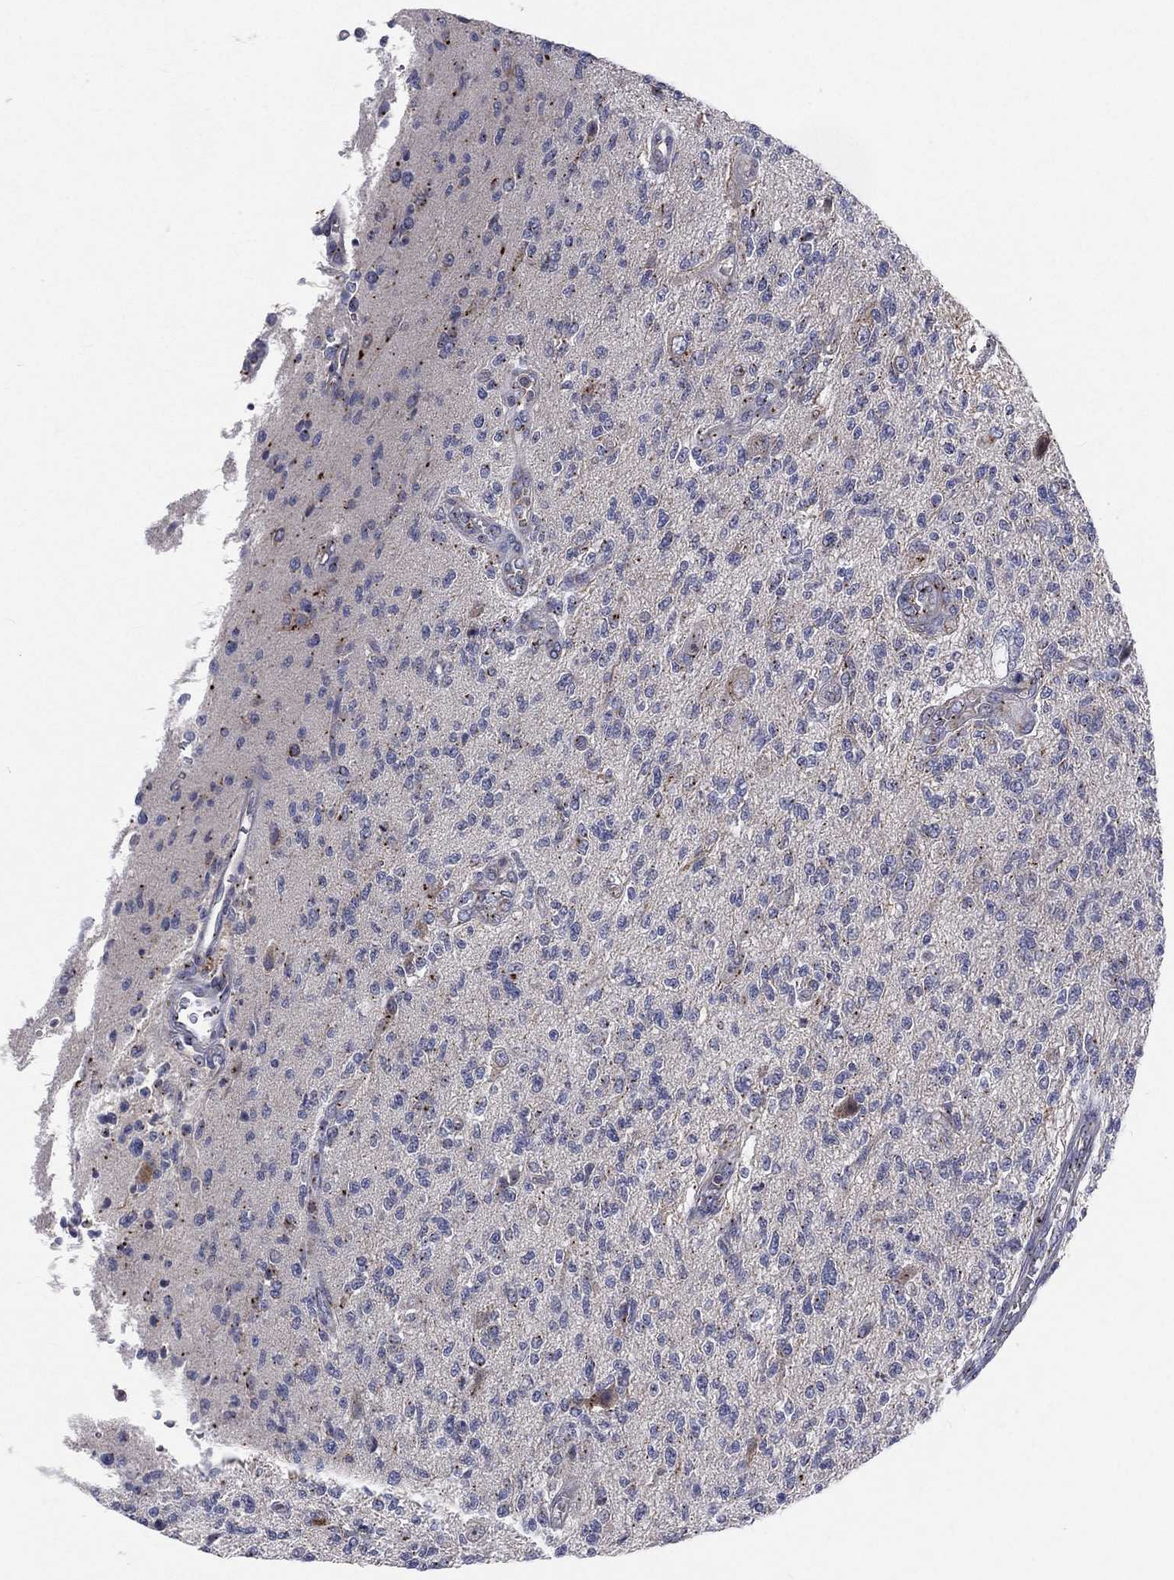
{"staining": {"intensity": "weak", "quantity": "25%-75%", "location": "cytoplasmic/membranous"}, "tissue": "glioma", "cell_type": "Tumor cells", "image_type": "cancer", "snomed": [{"axis": "morphology", "description": "Glioma, malignant, High grade"}, {"axis": "topography", "description": "Brain"}], "caption": "There is low levels of weak cytoplasmic/membranous positivity in tumor cells of malignant glioma (high-grade), as demonstrated by immunohistochemical staining (brown color).", "gene": "CROCC", "patient": {"sex": "male", "age": 56}}